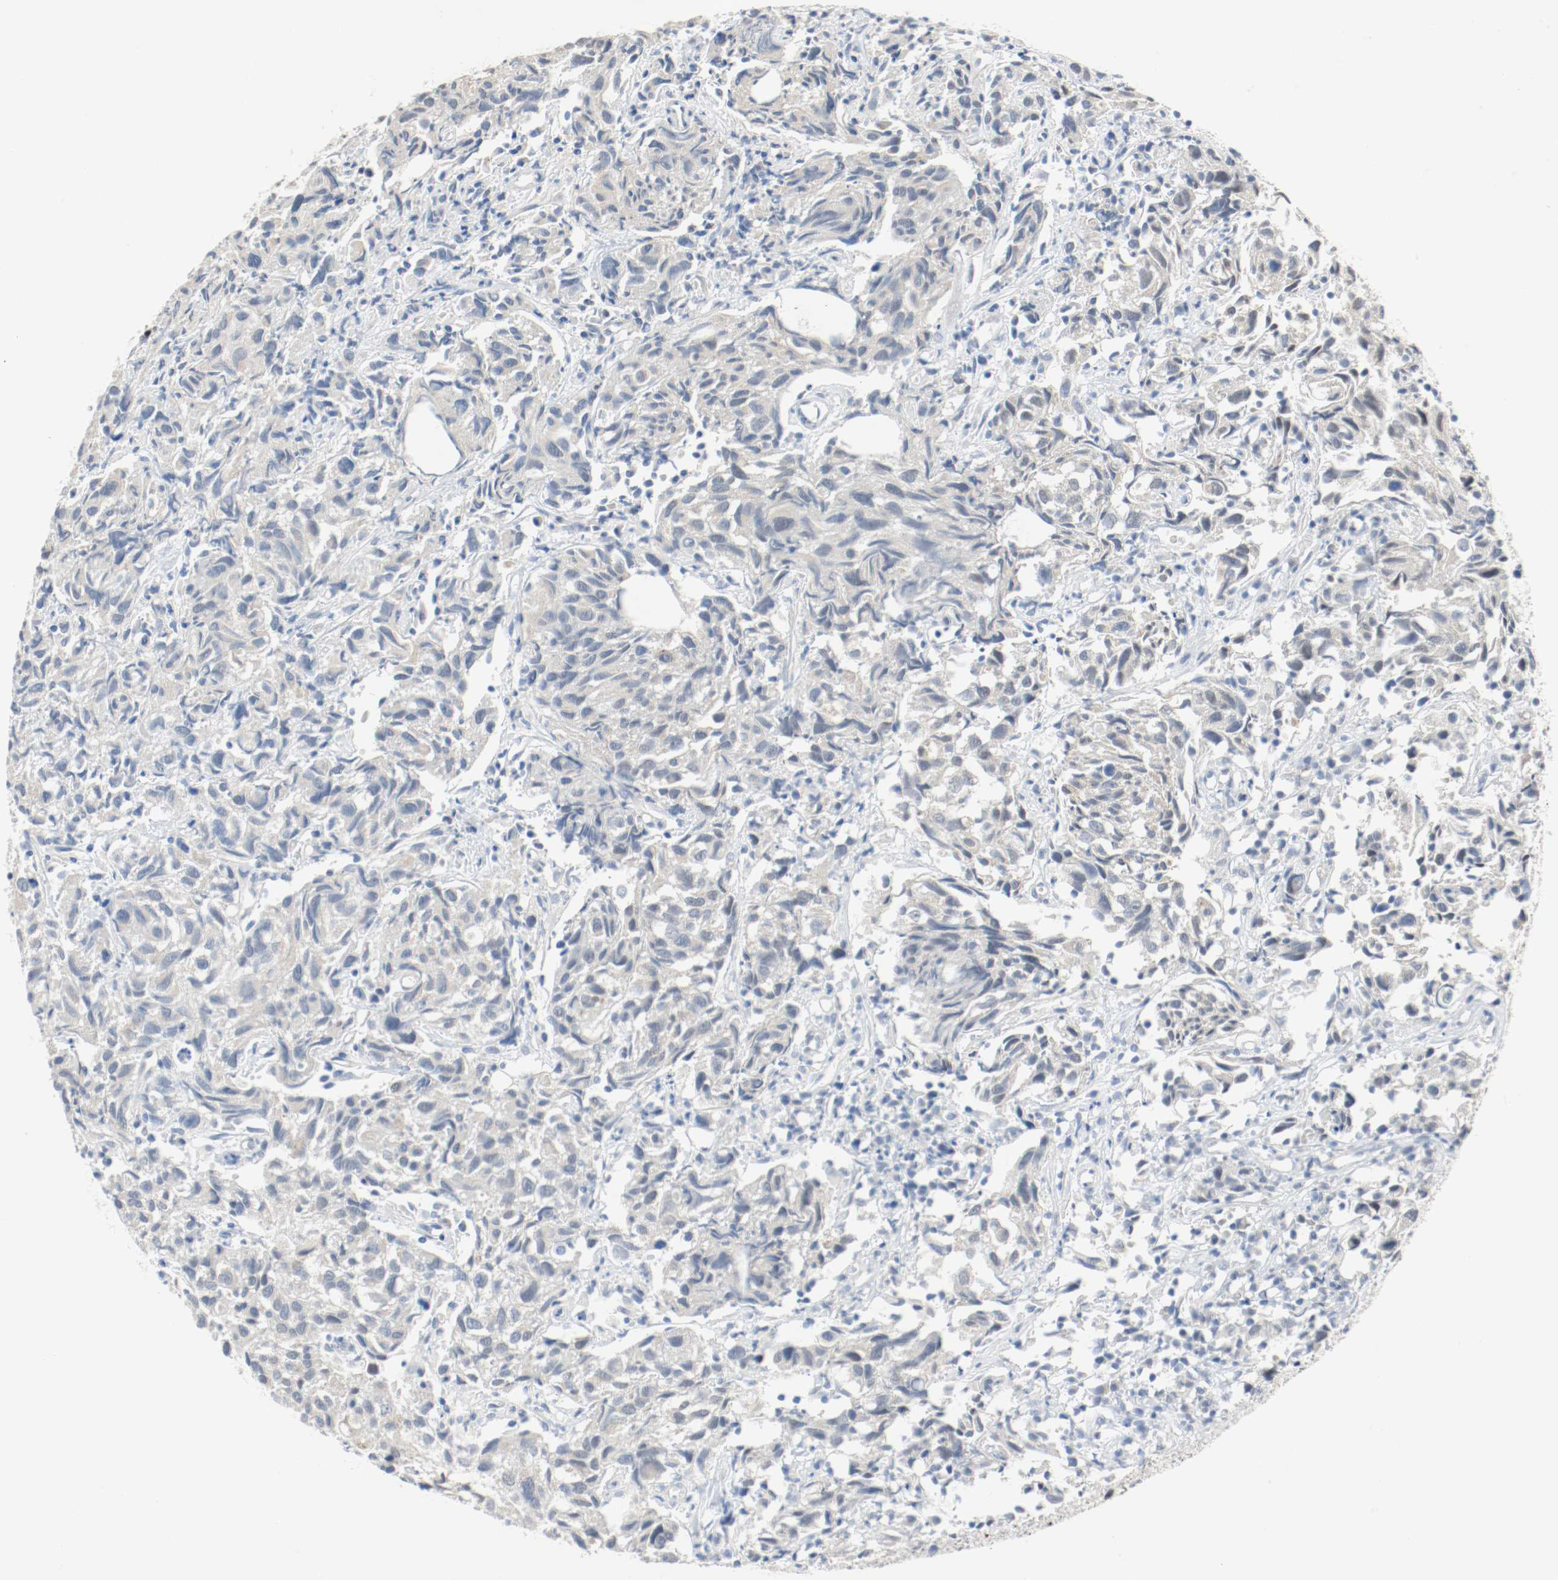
{"staining": {"intensity": "moderate", "quantity": "<25%", "location": "nuclear"}, "tissue": "urothelial cancer", "cell_type": "Tumor cells", "image_type": "cancer", "snomed": [{"axis": "morphology", "description": "Urothelial carcinoma, High grade"}, {"axis": "topography", "description": "Urinary bladder"}], "caption": "Brown immunohistochemical staining in human urothelial carcinoma (high-grade) displays moderate nuclear staining in about <25% of tumor cells.", "gene": "ASH1L", "patient": {"sex": "female", "age": 75}}